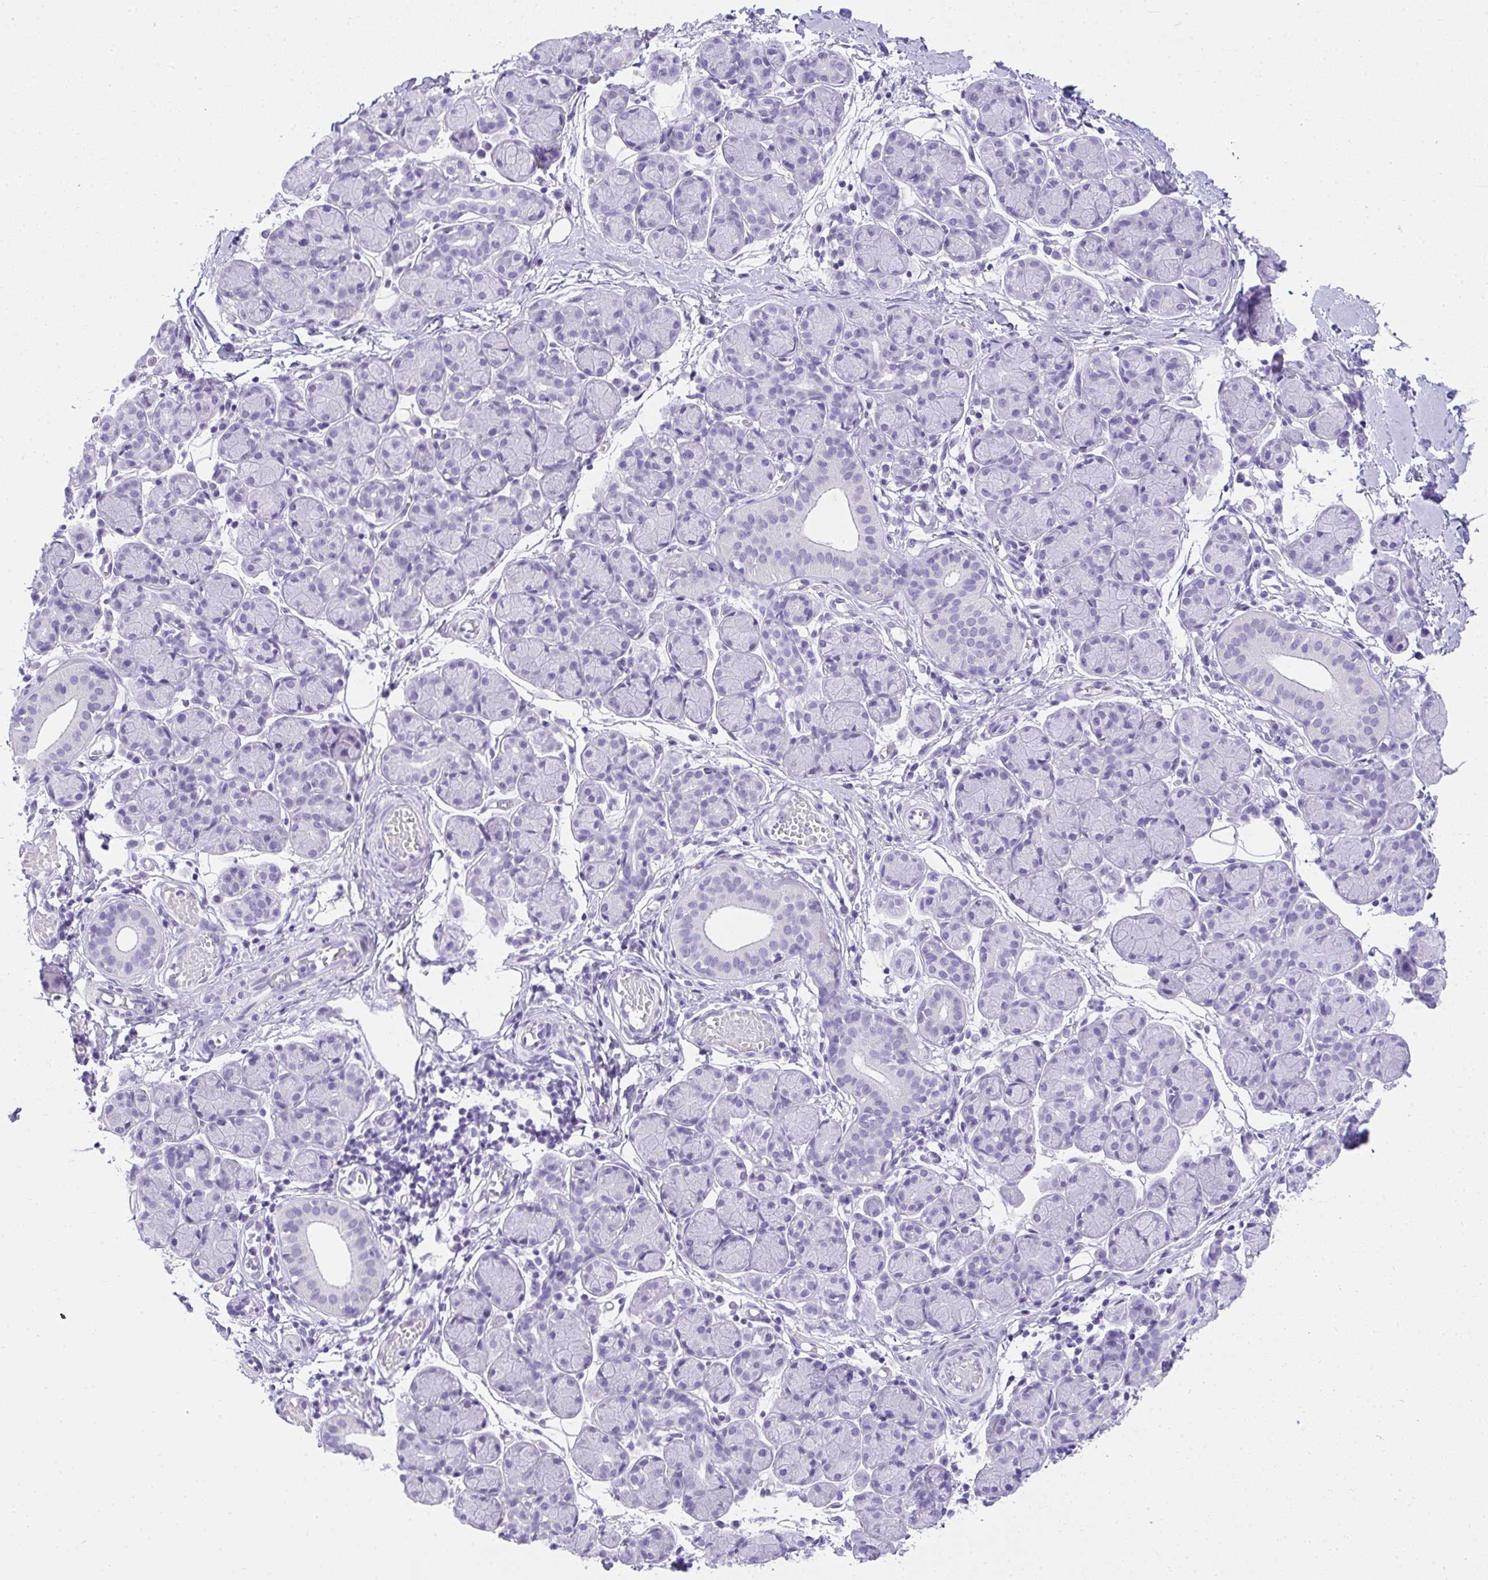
{"staining": {"intensity": "negative", "quantity": "none", "location": "none"}, "tissue": "salivary gland", "cell_type": "Glandular cells", "image_type": "normal", "snomed": [{"axis": "morphology", "description": "Normal tissue, NOS"}, {"axis": "morphology", "description": "Inflammation, NOS"}, {"axis": "topography", "description": "Lymph node"}, {"axis": "topography", "description": "Salivary gland"}], "caption": "This is a image of IHC staining of benign salivary gland, which shows no positivity in glandular cells. (Brightfield microscopy of DAB IHC at high magnification).", "gene": "AVIL", "patient": {"sex": "male", "age": 3}}